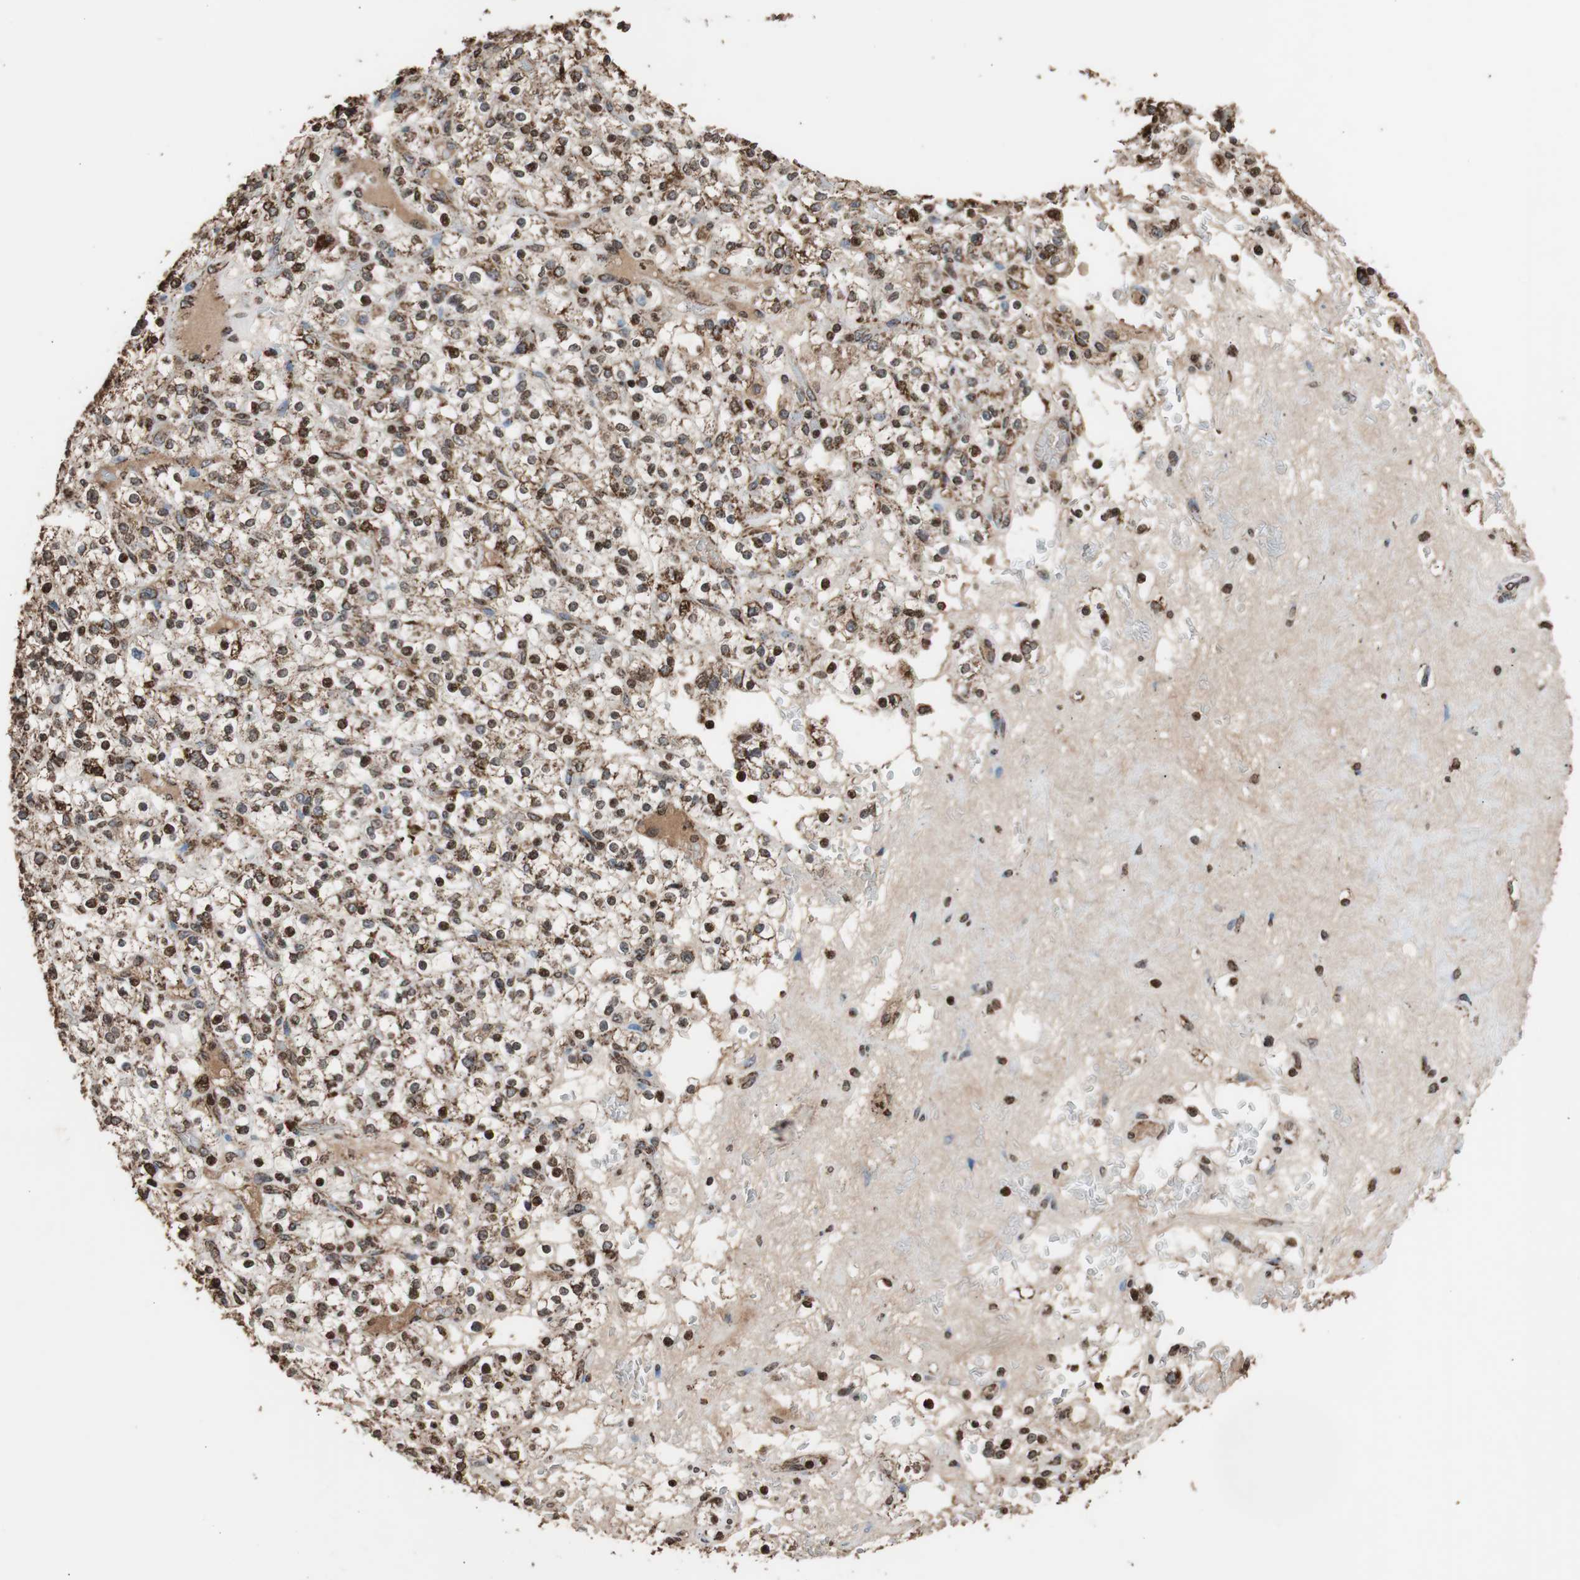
{"staining": {"intensity": "strong", "quantity": ">75%", "location": "cytoplasmic/membranous,nuclear"}, "tissue": "renal cancer", "cell_type": "Tumor cells", "image_type": "cancer", "snomed": [{"axis": "morphology", "description": "Normal tissue, NOS"}, {"axis": "morphology", "description": "Adenocarcinoma, NOS"}, {"axis": "topography", "description": "Kidney"}], "caption": "Renal cancer (adenocarcinoma) stained with DAB (3,3'-diaminobenzidine) immunohistochemistry demonstrates high levels of strong cytoplasmic/membranous and nuclear positivity in about >75% of tumor cells. Ihc stains the protein in brown and the nuclei are stained blue.", "gene": "HSPA9", "patient": {"sex": "female", "age": 72}}